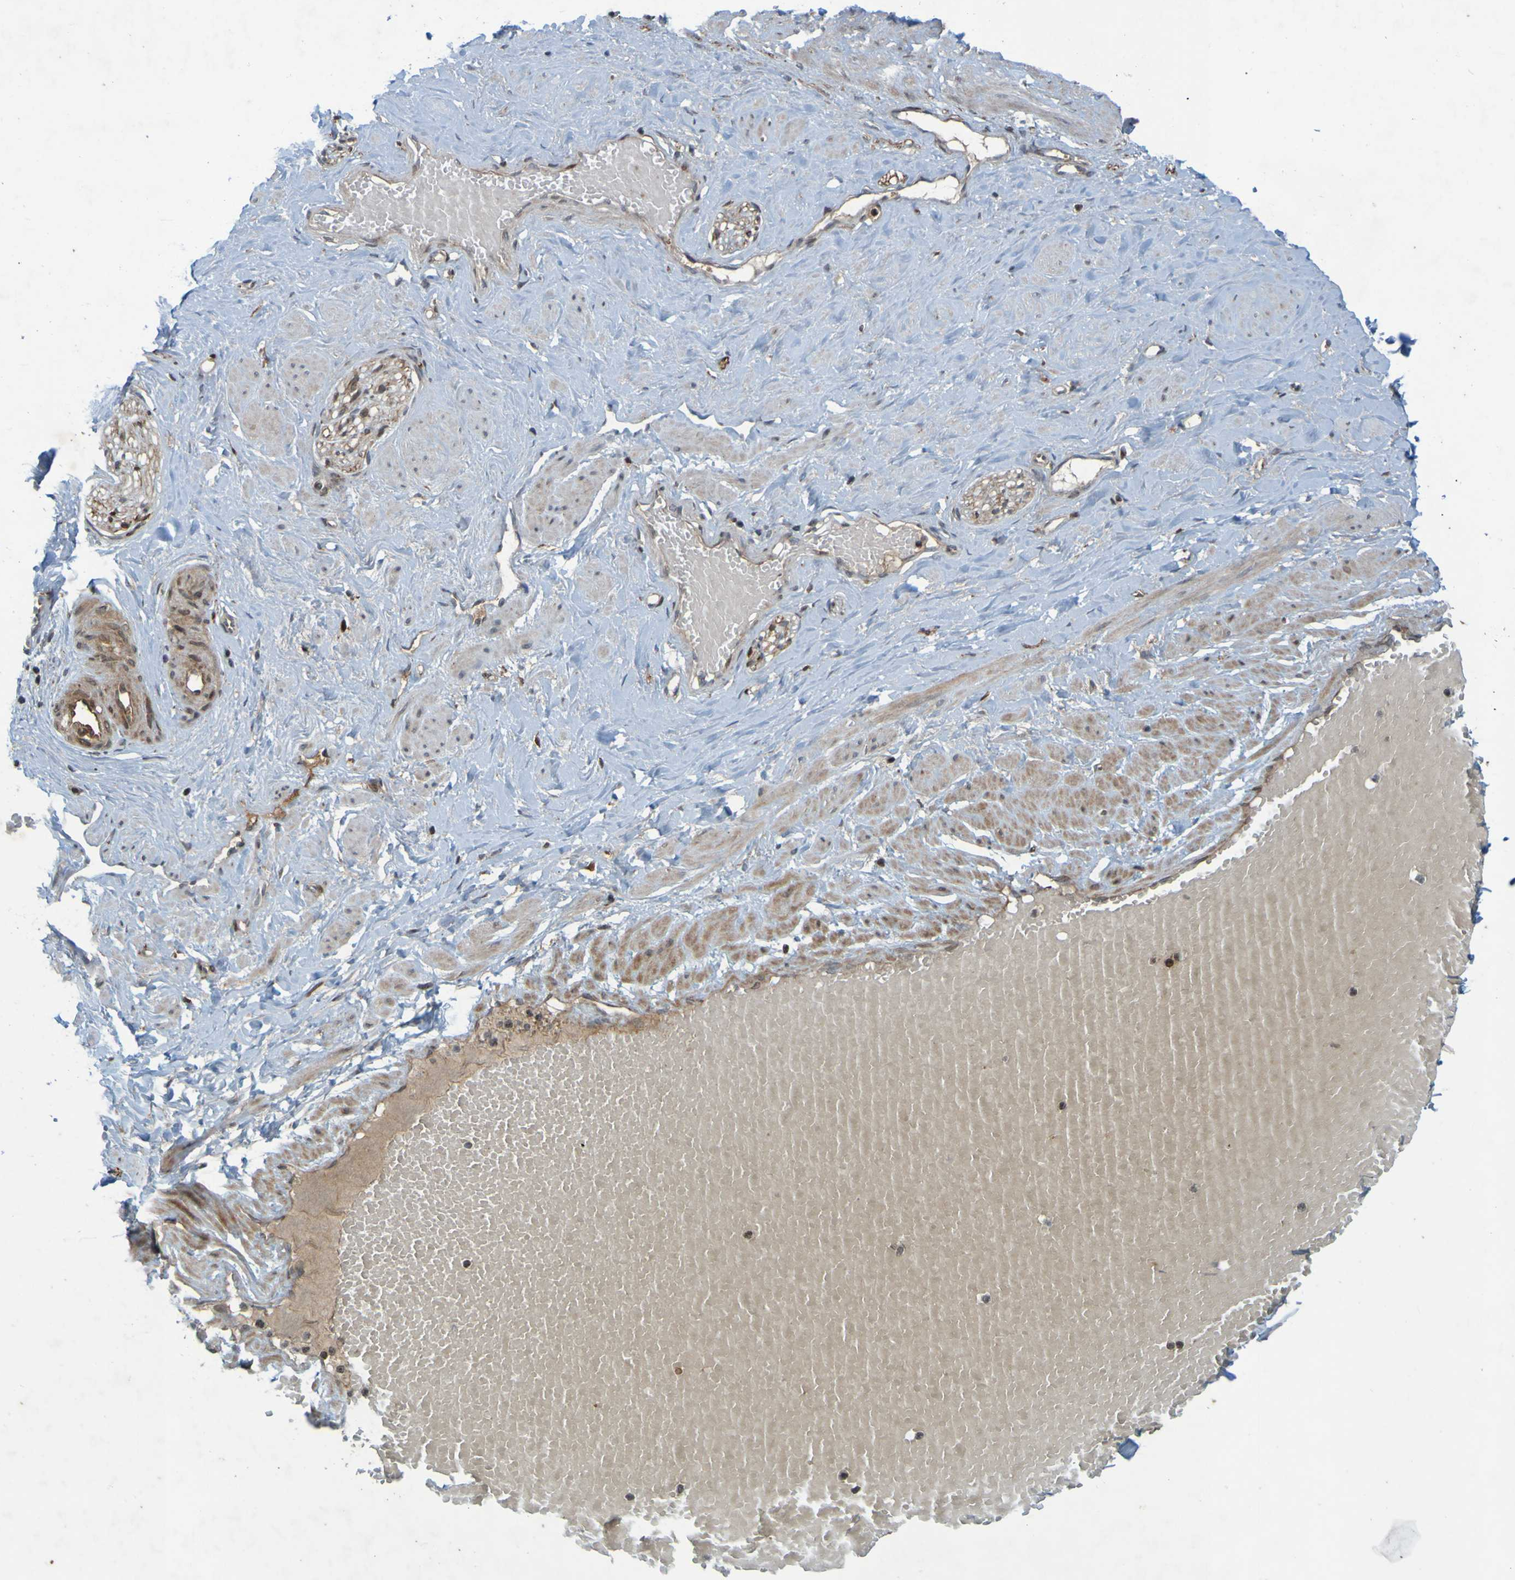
{"staining": {"intensity": "negative", "quantity": "none", "location": "none"}, "tissue": "adipose tissue", "cell_type": "Adipocytes", "image_type": "normal", "snomed": [{"axis": "morphology", "description": "Normal tissue, NOS"}, {"axis": "topography", "description": "Soft tissue"}, {"axis": "topography", "description": "Vascular tissue"}], "caption": "Immunohistochemistry (IHC) micrograph of normal adipose tissue: adipose tissue stained with DAB demonstrates no significant protein staining in adipocytes.", "gene": "GUCY1A1", "patient": {"sex": "female", "age": 35}}